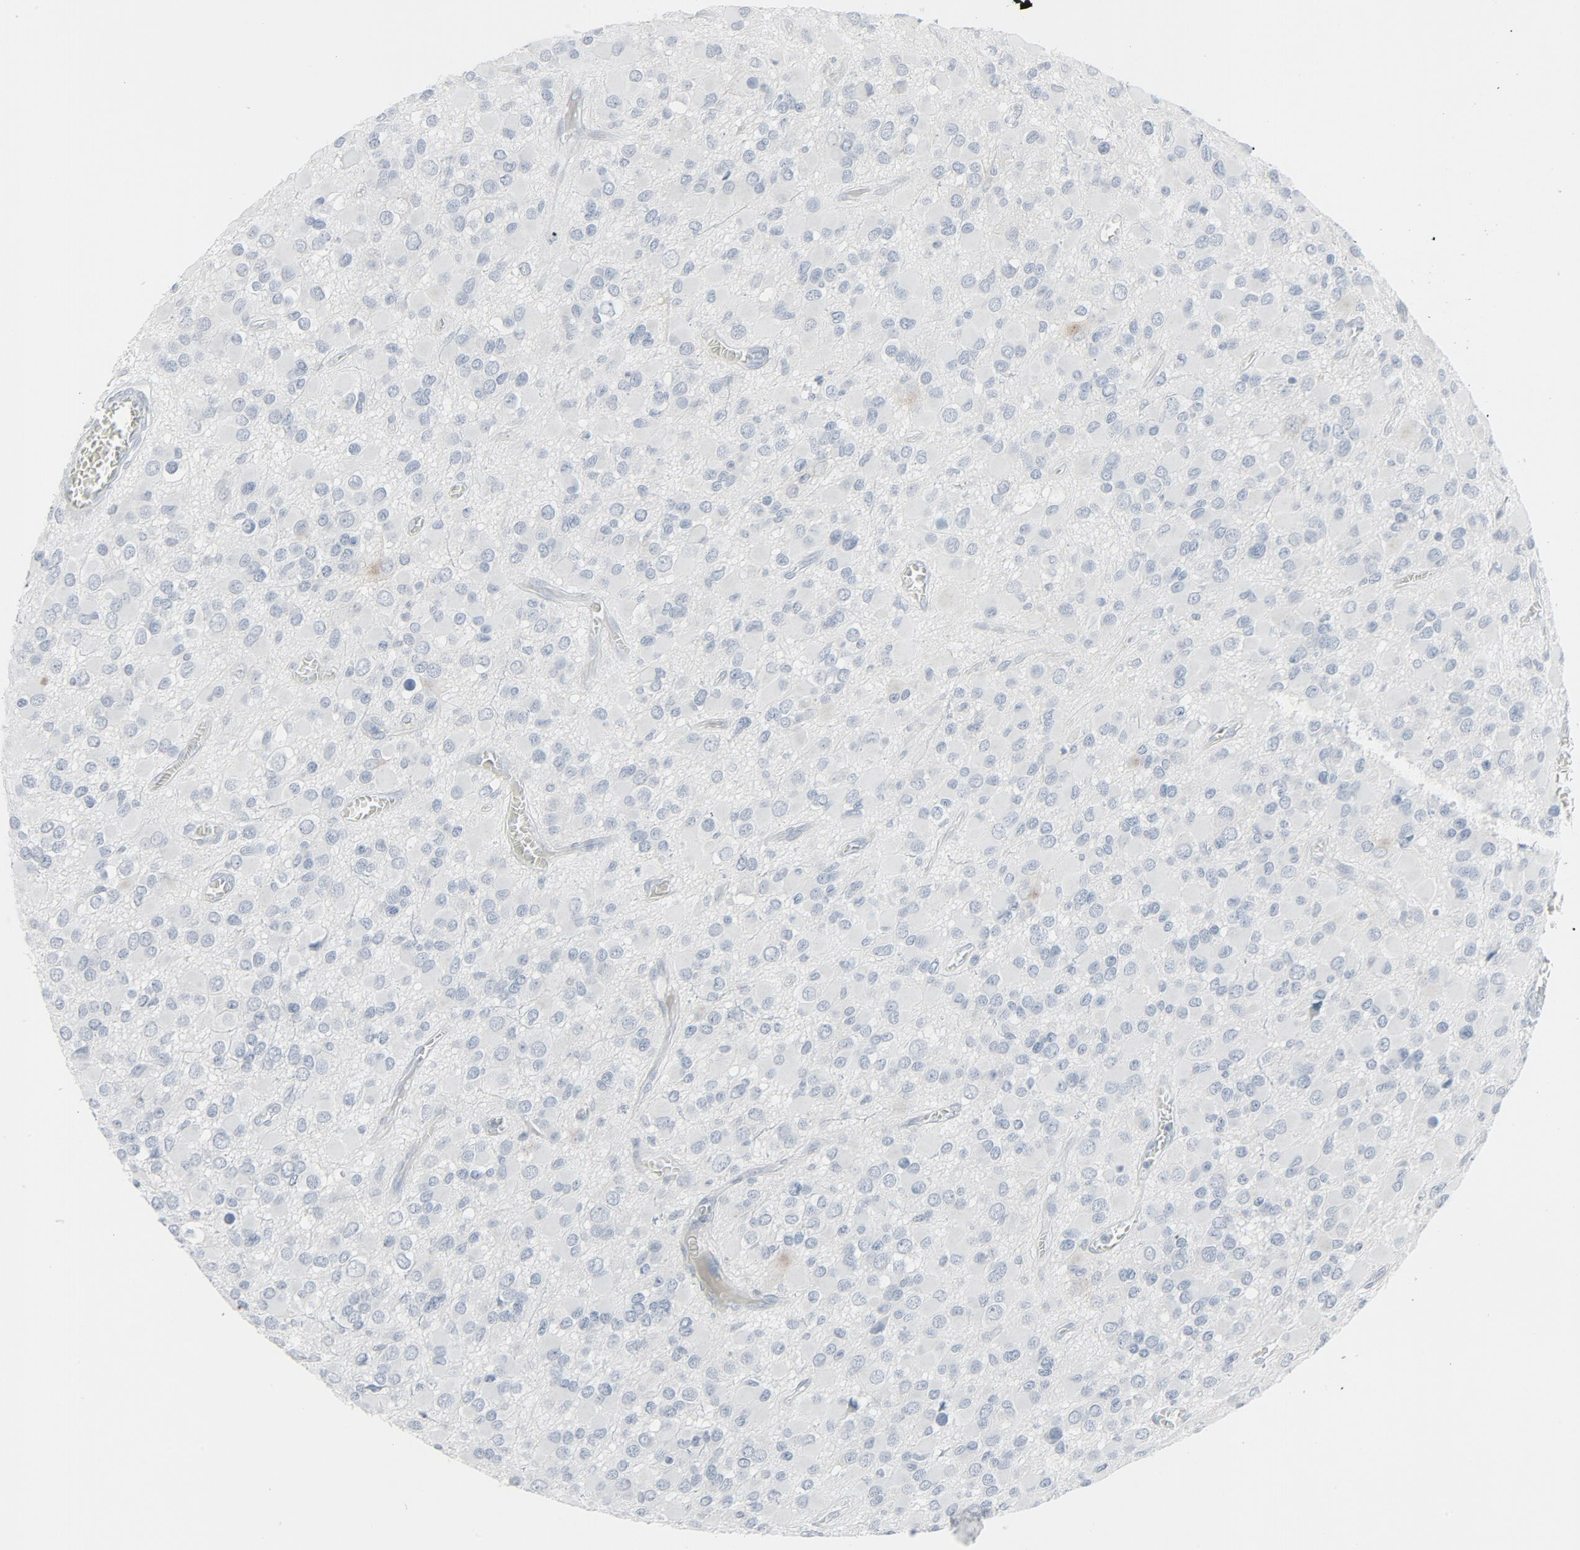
{"staining": {"intensity": "negative", "quantity": "none", "location": "none"}, "tissue": "glioma", "cell_type": "Tumor cells", "image_type": "cancer", "snomed": [{"axis": "morphology", "description": "Glioma, malignant, Low grade"}, {"axis": "topography", "description": "Brain"}], "caption": "Photomicrograph shows no significant protein staining in tumor cells of glioma.", "gene": "FGFR3", "patient": {"sex": "male", "age": 42}}